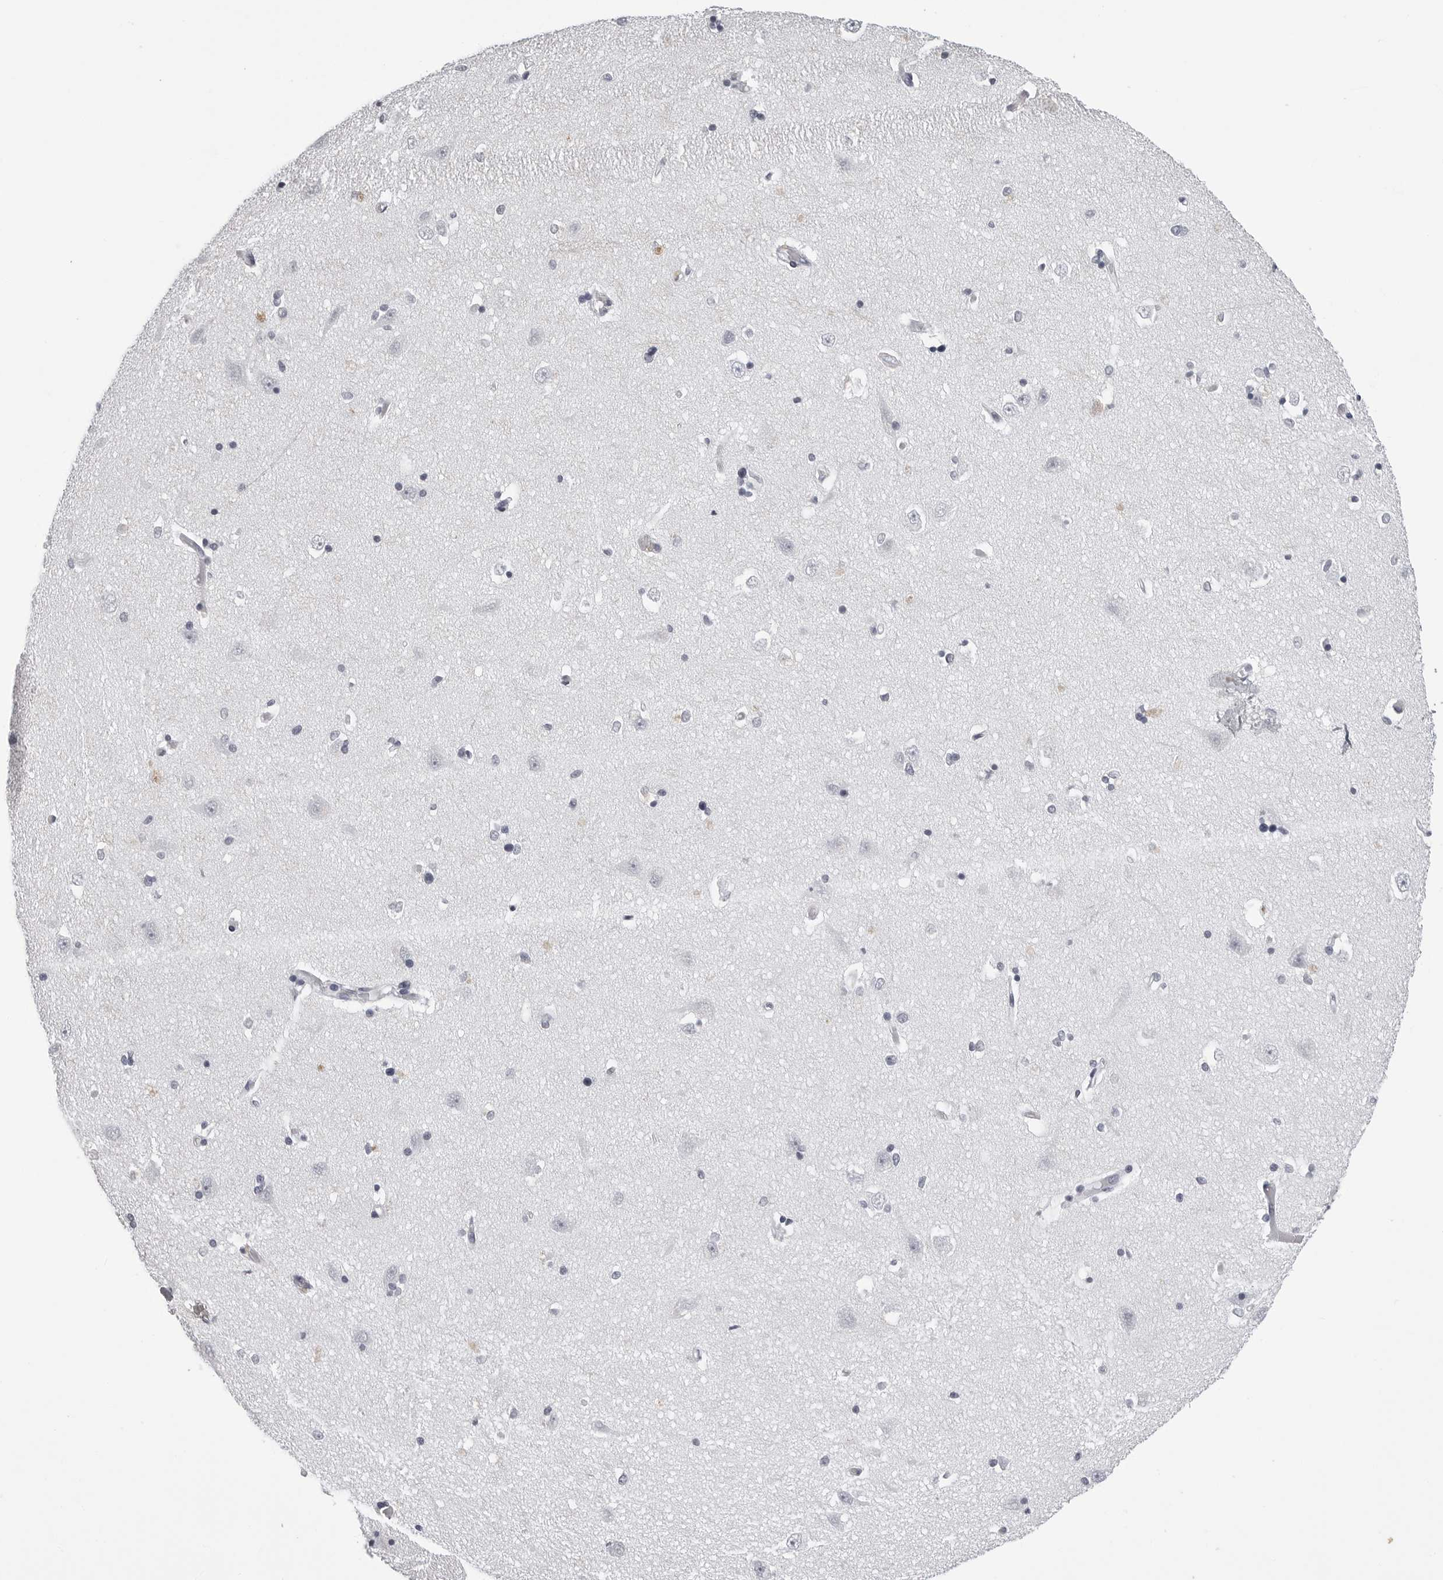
{"staining": {"intensity": "negative", "quantity": "none", "location": "none"}, "tissue": "hippocampus", "cell_type": "Glial cells", "image_type": "normal", "snomed": [{"axis": "morphology", "description": "Normal tissue, NOS"}, {"axis": "topography", "description": "Hippocampus"}], "caption": "A high-resolution photomicrograph shows IHC staining of normal hippocampus, which shows no significant staining in glial cells. (Stains: DAB immunohistochemistry with hematoxylin counter stain, Microscopy: brightfield microscopy at high magnification).", "gene": "BPIFA1", "patient": {"sex": "male", "age": 45}}